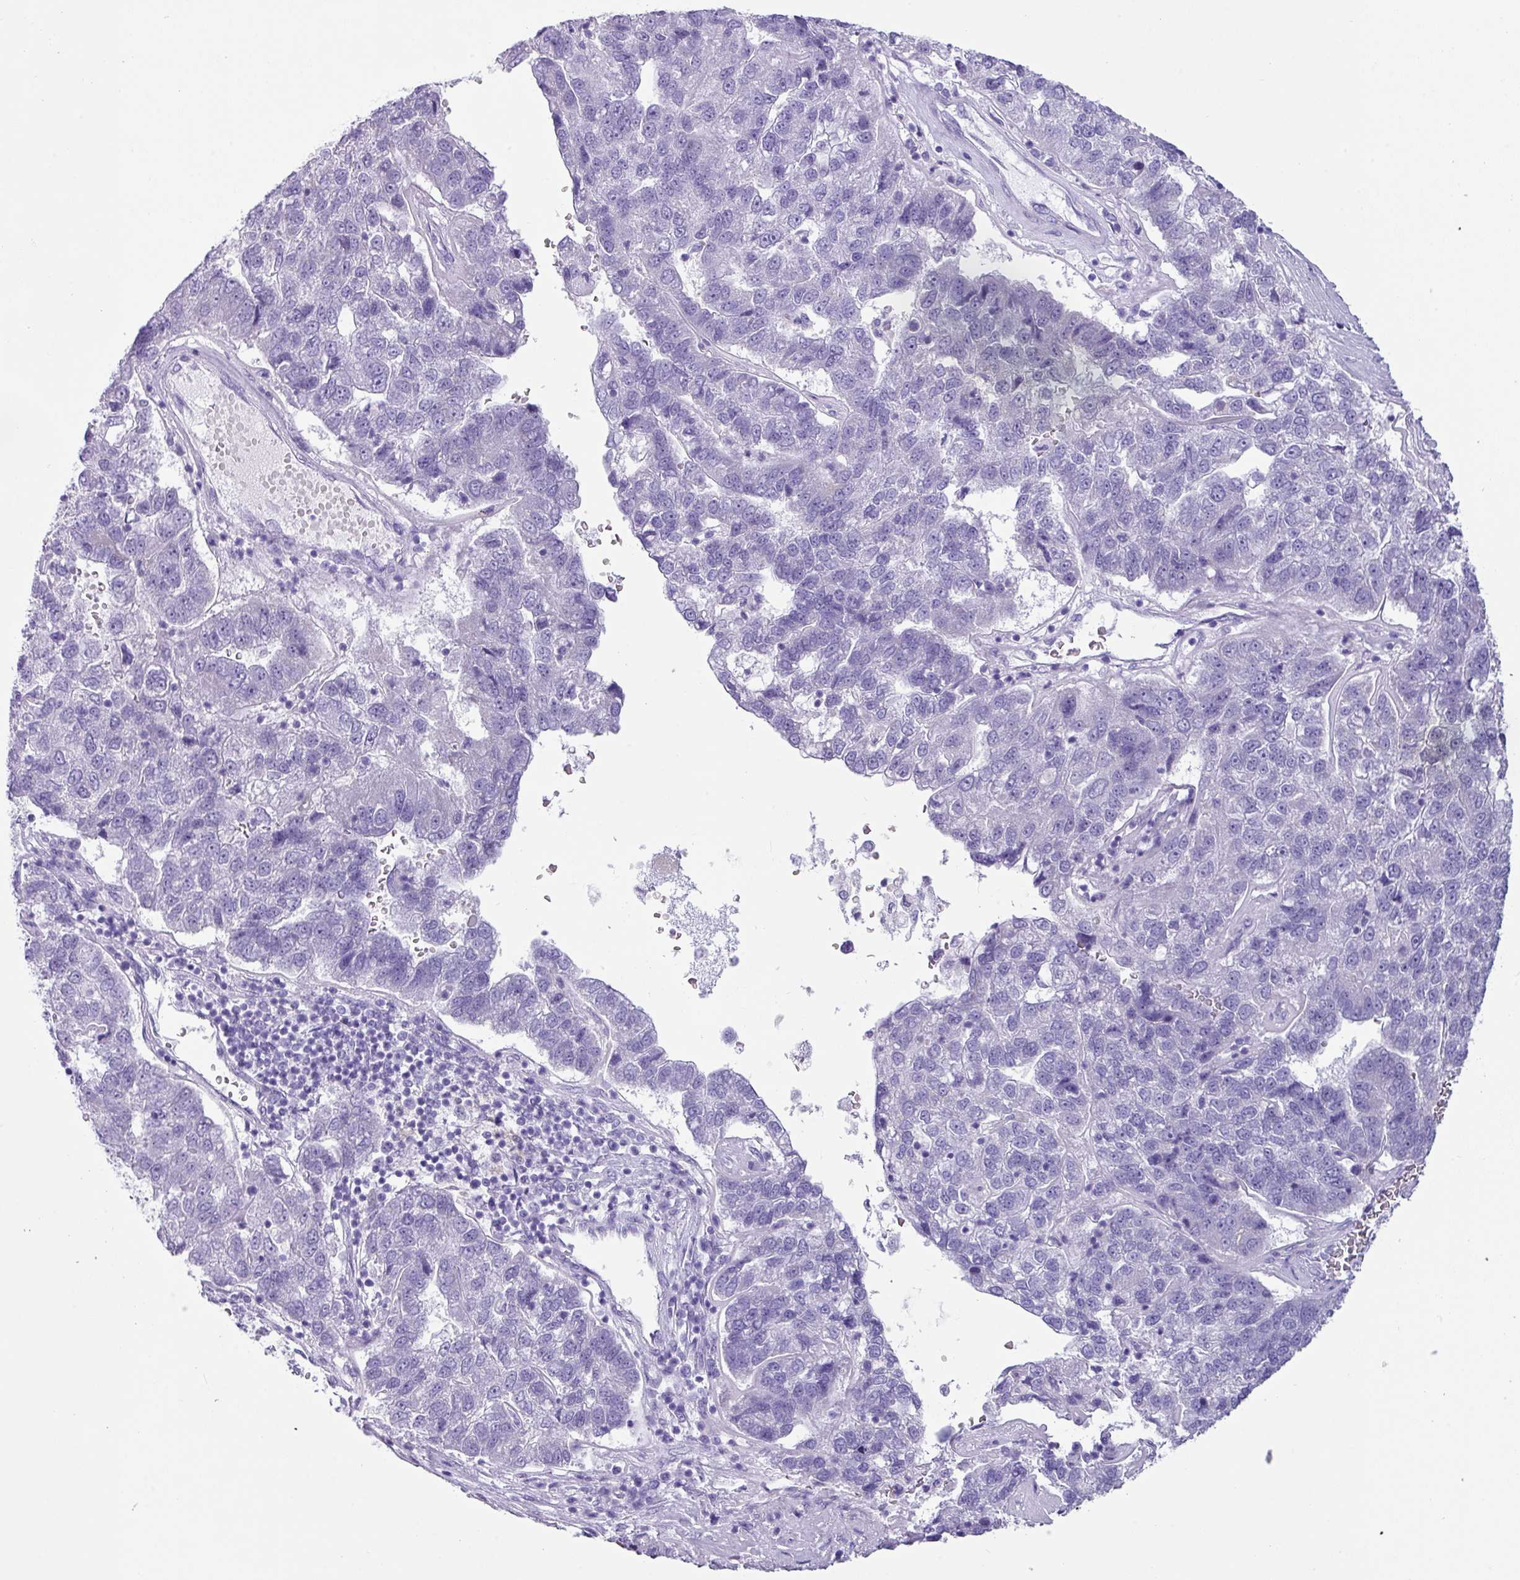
{"staining": {"intensity": "negative", "quantity": "none", "location": "none"}, "tissue": "pancreatic cancer", "cell_type": "Tumor cells", "image_type": "cancer", "snomed": [{"axis": "morphology", "description": "Adenocarcinoma, NOS"}, {"axis": "topography", "description": "Pancreas"}], "caption": "Human adenocarcinoma (pancreatic) stained for a protein using immunohistochemistry shows no positivity in tumor cells.", "gene": "NCCRP1", "patient": {"sex": "female", "age": 61}}